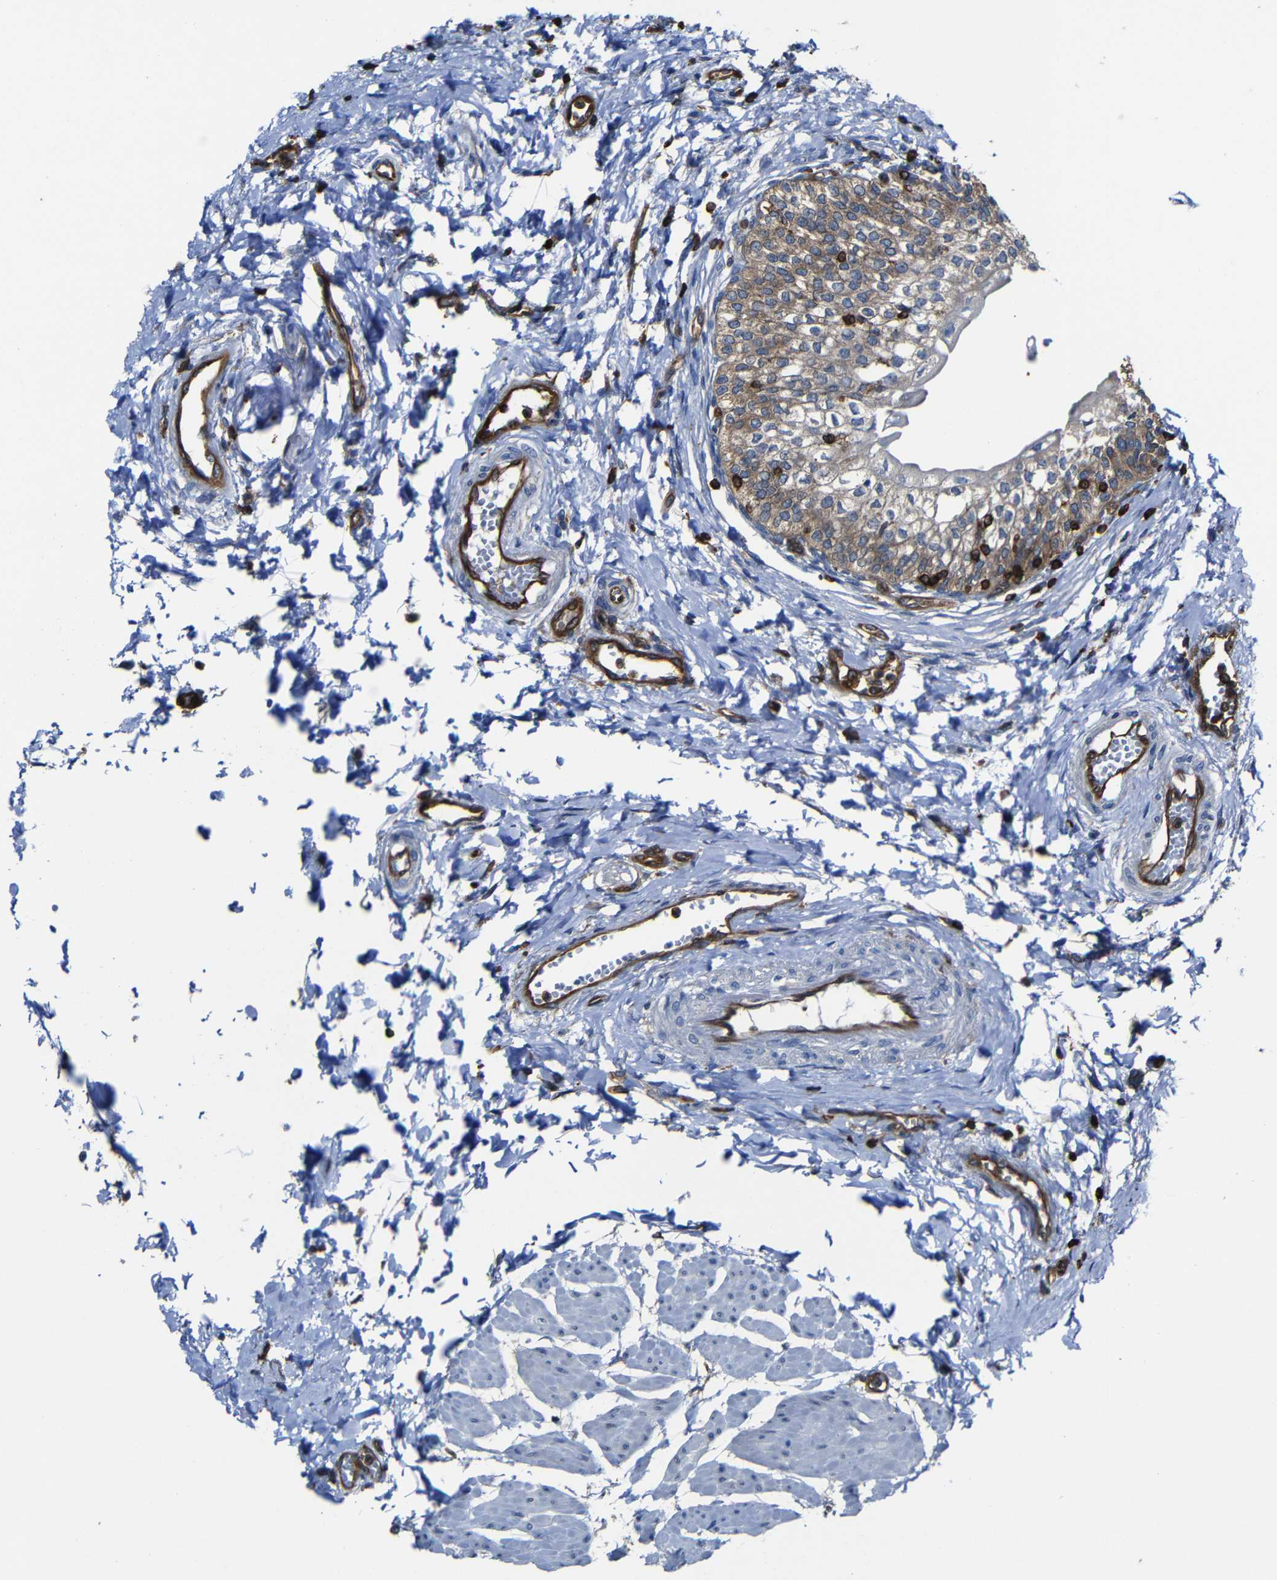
{"staining": {"intensity": "strong", "quantity": "25%-75%", "location": "cytoplasmic/membranous"}, "tissue": "urinary bladder", "cell_type": "Urothelial cells", "image_type": "normal", "snomed": [{"axis": "morphology", "description": "Normal tissue, NOS"}, {"axis": "topography", "description": "Urinary bladder"}], "caption": "Normal urinary bladder demonstrates strong cytoplasmic/membranous expression in approximately 25%-75% of urothelial cells, visualized by immunohistochemistry. (DAB = brown stain, brightfield microscopy at high magnification).", "gene": "ARHGEF1", "patient": {"sex": "male", "age": 55}}